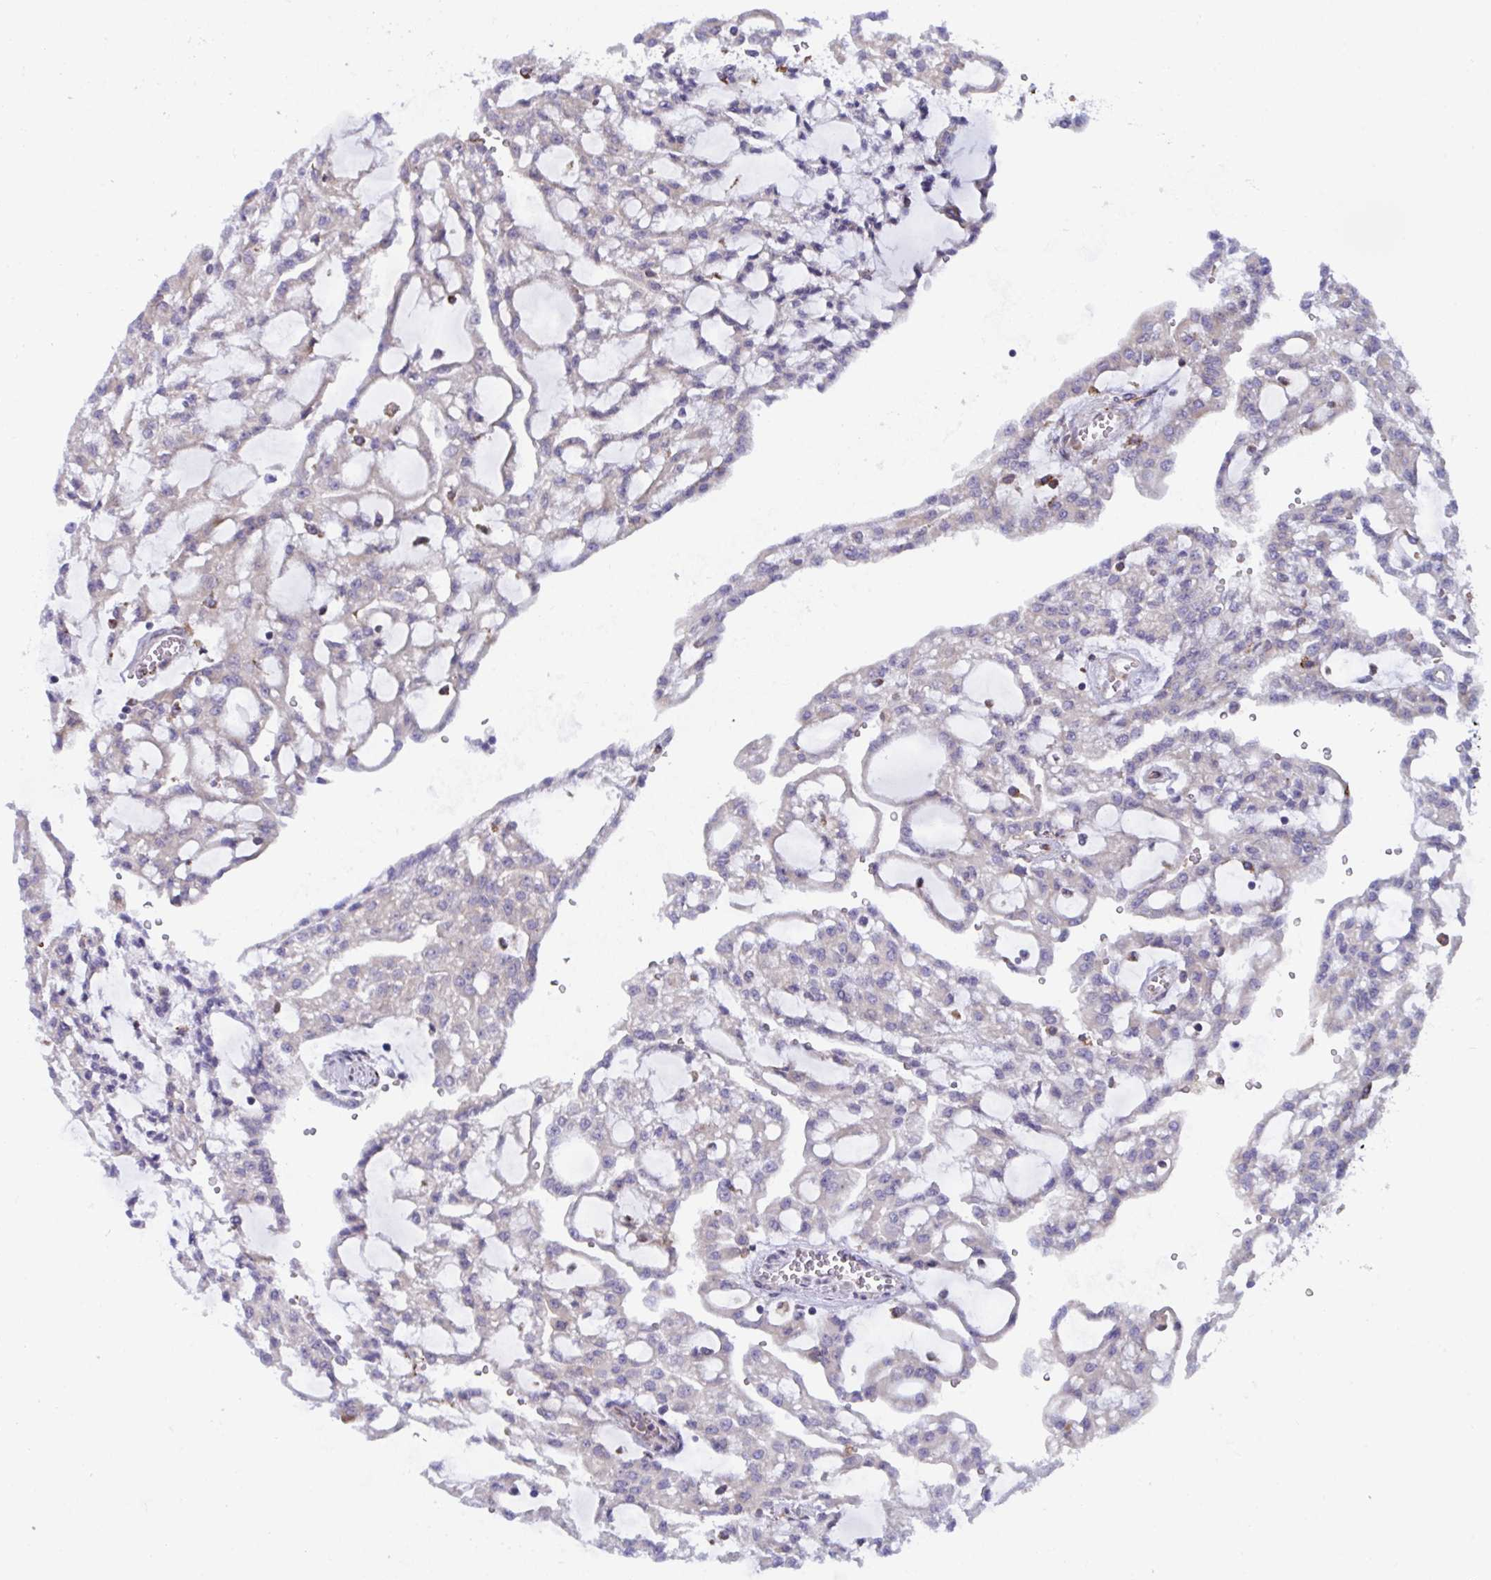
{"staining": {"intensity": "weak", "quantity": "<25%", "location": "cytoplasmic/membranous"}, "tissue": "renal cancer", "cell_type": "Tumor cells", "image_type": "cancer", "snomed": [{"axis": "morphology", "description": "Adenocarcinoma, NOS"}, {"axis": "topography", "description": "Kidney"}], "caption": "Tumor cells are negative for brown protein staining in renal adenocarcinoma.", "gene": "PEAK3", "patient": {"sex": "male", "age": 63}}